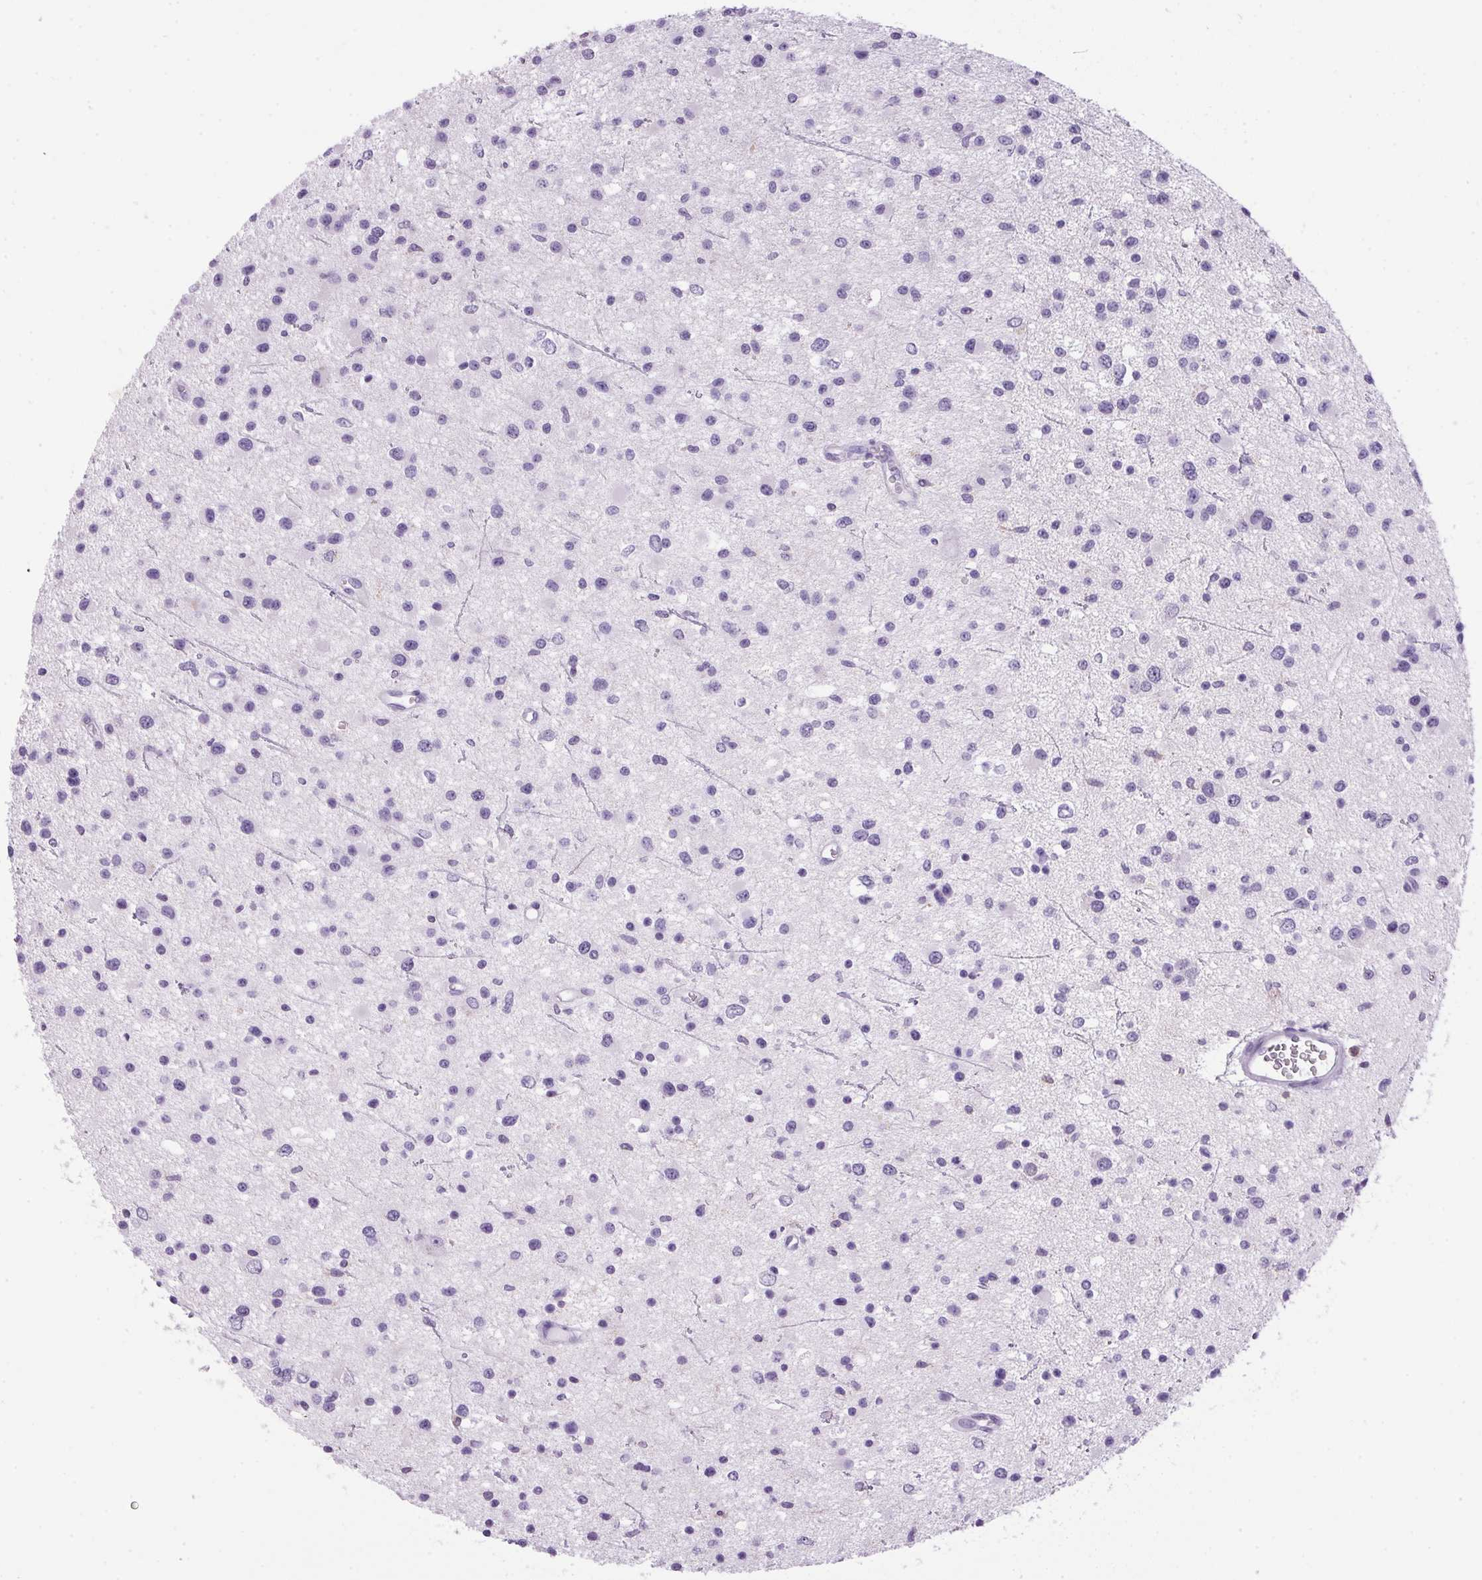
{"staining": {"intensity": "negative", "quantity": "none", "location": "none"}, "tissue": "glioma", "cell_type": "Tumor cells", "image_type": "cancer", "snomed": [{"axis": "morphology", "description": "Glioma, malignant, Low grade"}, {"axis": "topography", "description": "Brain"}], "caption": "An image of glioma stained for a protein demonstrates no brown staining in tumor cells.", "gene": "S100A2", "patient": {"sex": "male", "age": 43}}